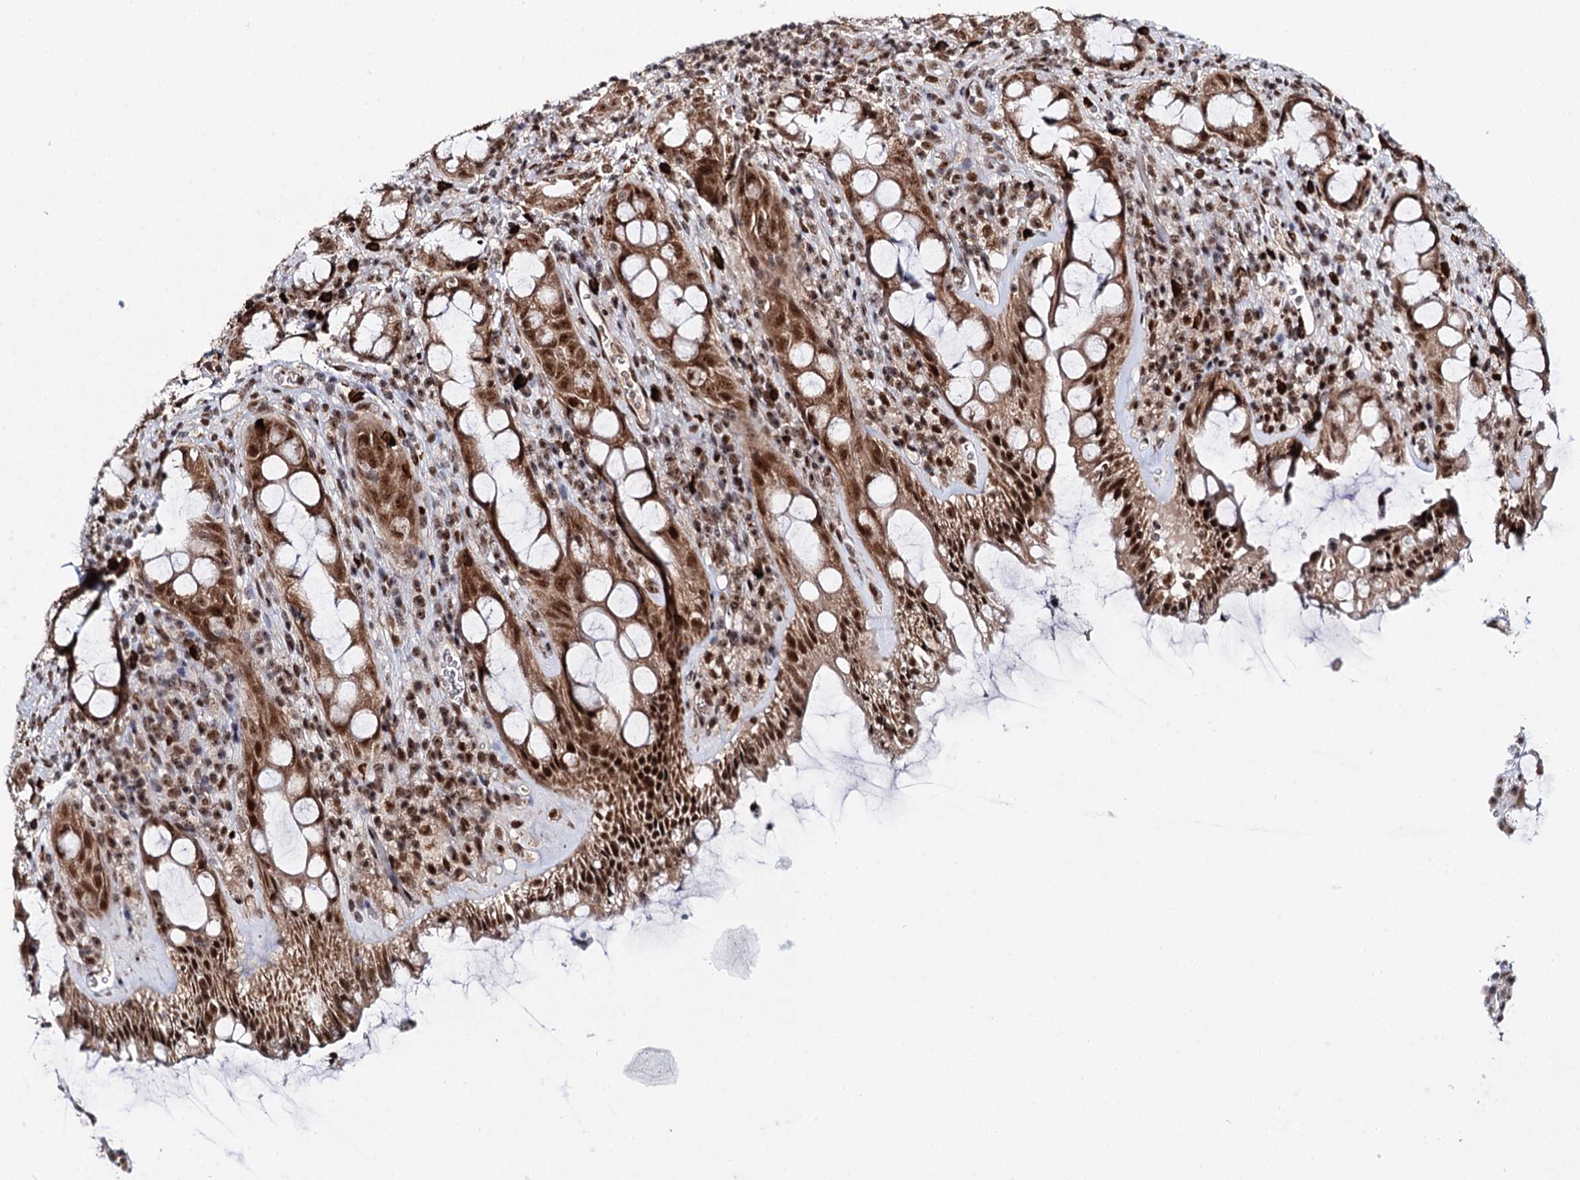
{"staining": {"intensity": "strong", "quantity": ">75%", "location": "cytoplasmic/membranous,nuclear"}, "tissue": "rectum", "cell_type": "Glandular cells", "image_type": "normal", "snomed": [{"axis": "morphology", "description": "Normal tissue, NOS"}, {"axis": "topography", "description": "Rectum"}], "caption": "Immunohistochemical staining of benign human rectum displays >75% levels of strong cytoplasmic/membranous,nuclear protein positivity in about >75% of glandular cells.", "gene": "BUD13", "patient": {"sex": "female", "age": 57}}